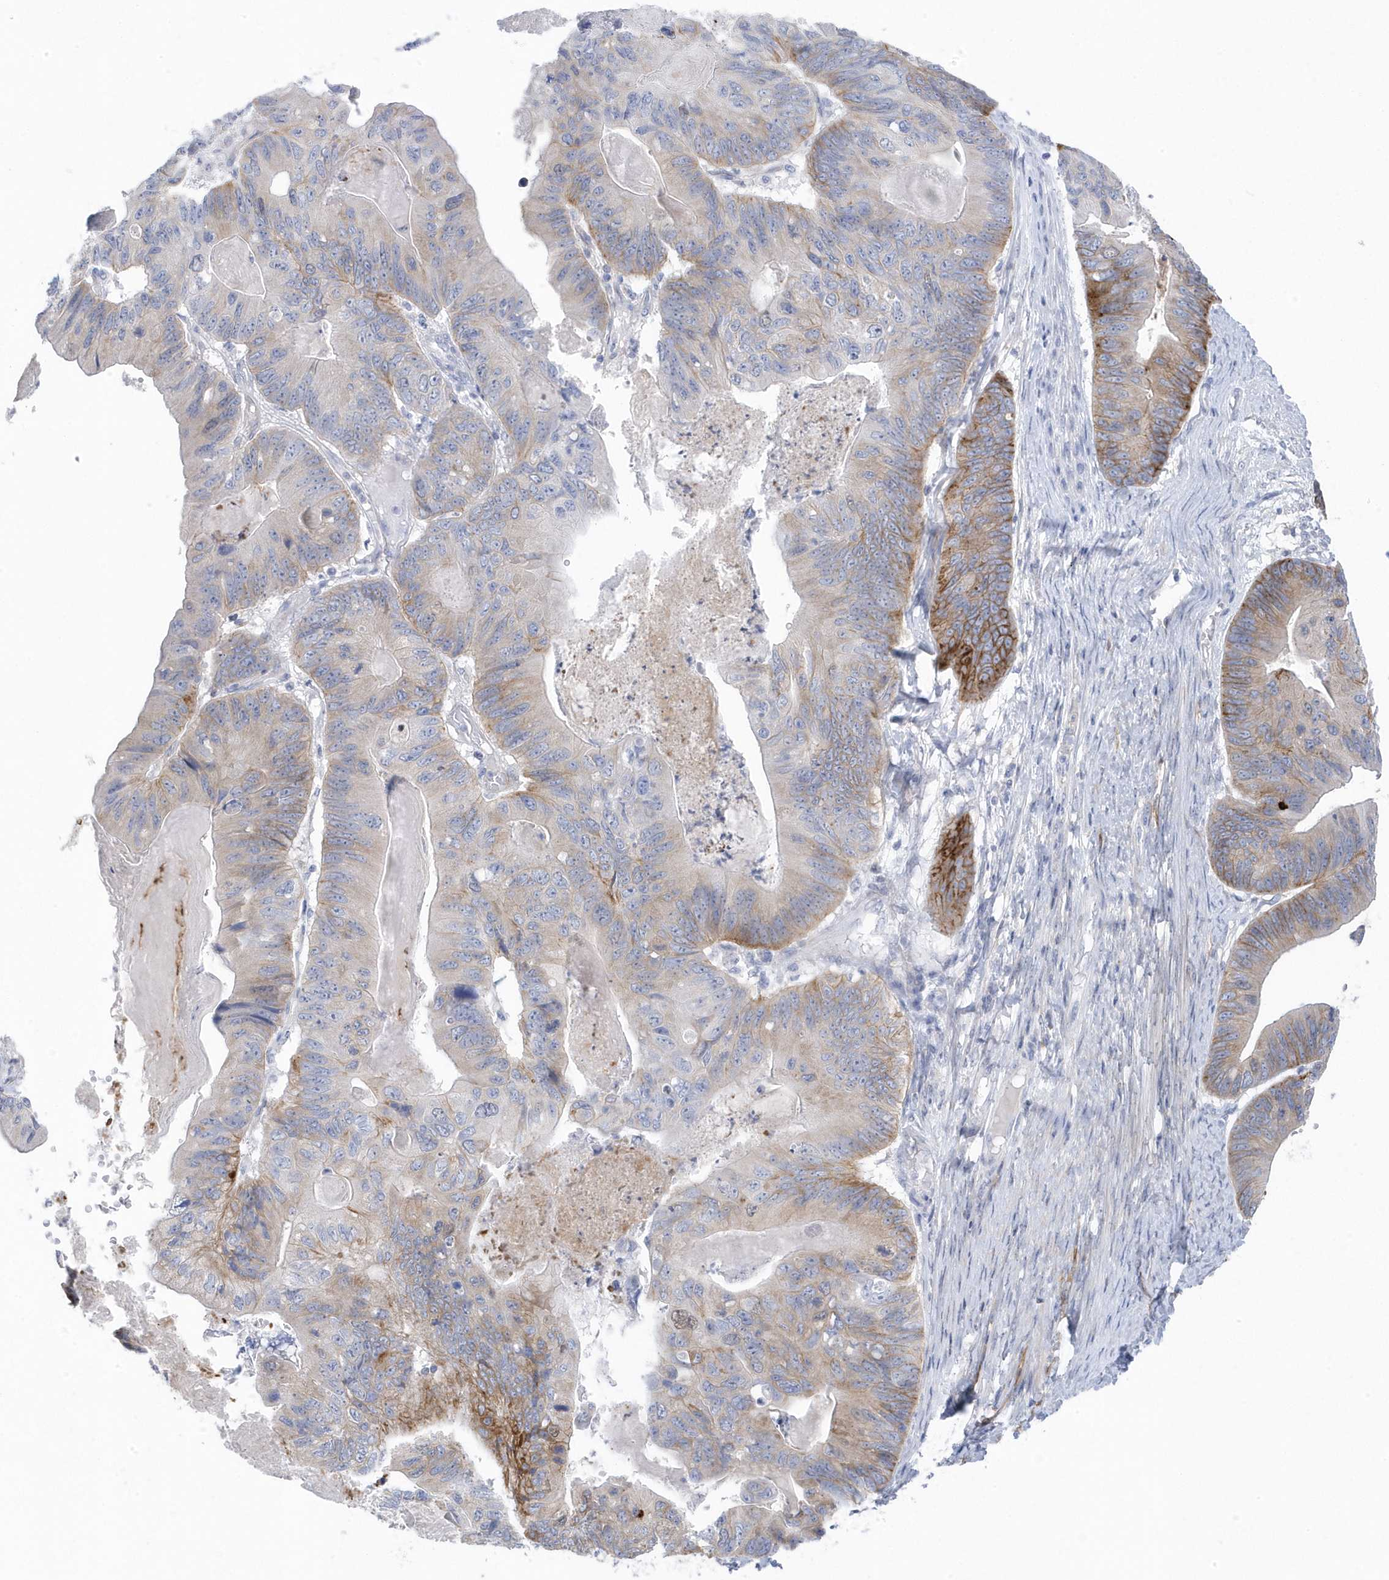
{"staining": {"intensity": "moderate", "quantity": "<25%", "location": "cytoplasmic/membranous"}, "tissue": "ovarian cancer", "cell_type": "Tumor cells", "image_type": "cancer", "snomed": [{"axis": "morphology", "description": "Cystadenocarcinoma, mucinous, NOS"}, {"axis": "topography", "description": "Ovary"}], "caption": "DAB immunohistochemical staining of ovarian mucinous cystadenocarcinoma shows moderate cytoplasmic/membranous protein staining in approximately <25% of tumor cells.", "gene": "ANAPC1", "patient": {"sex": "female", "age": 61}}